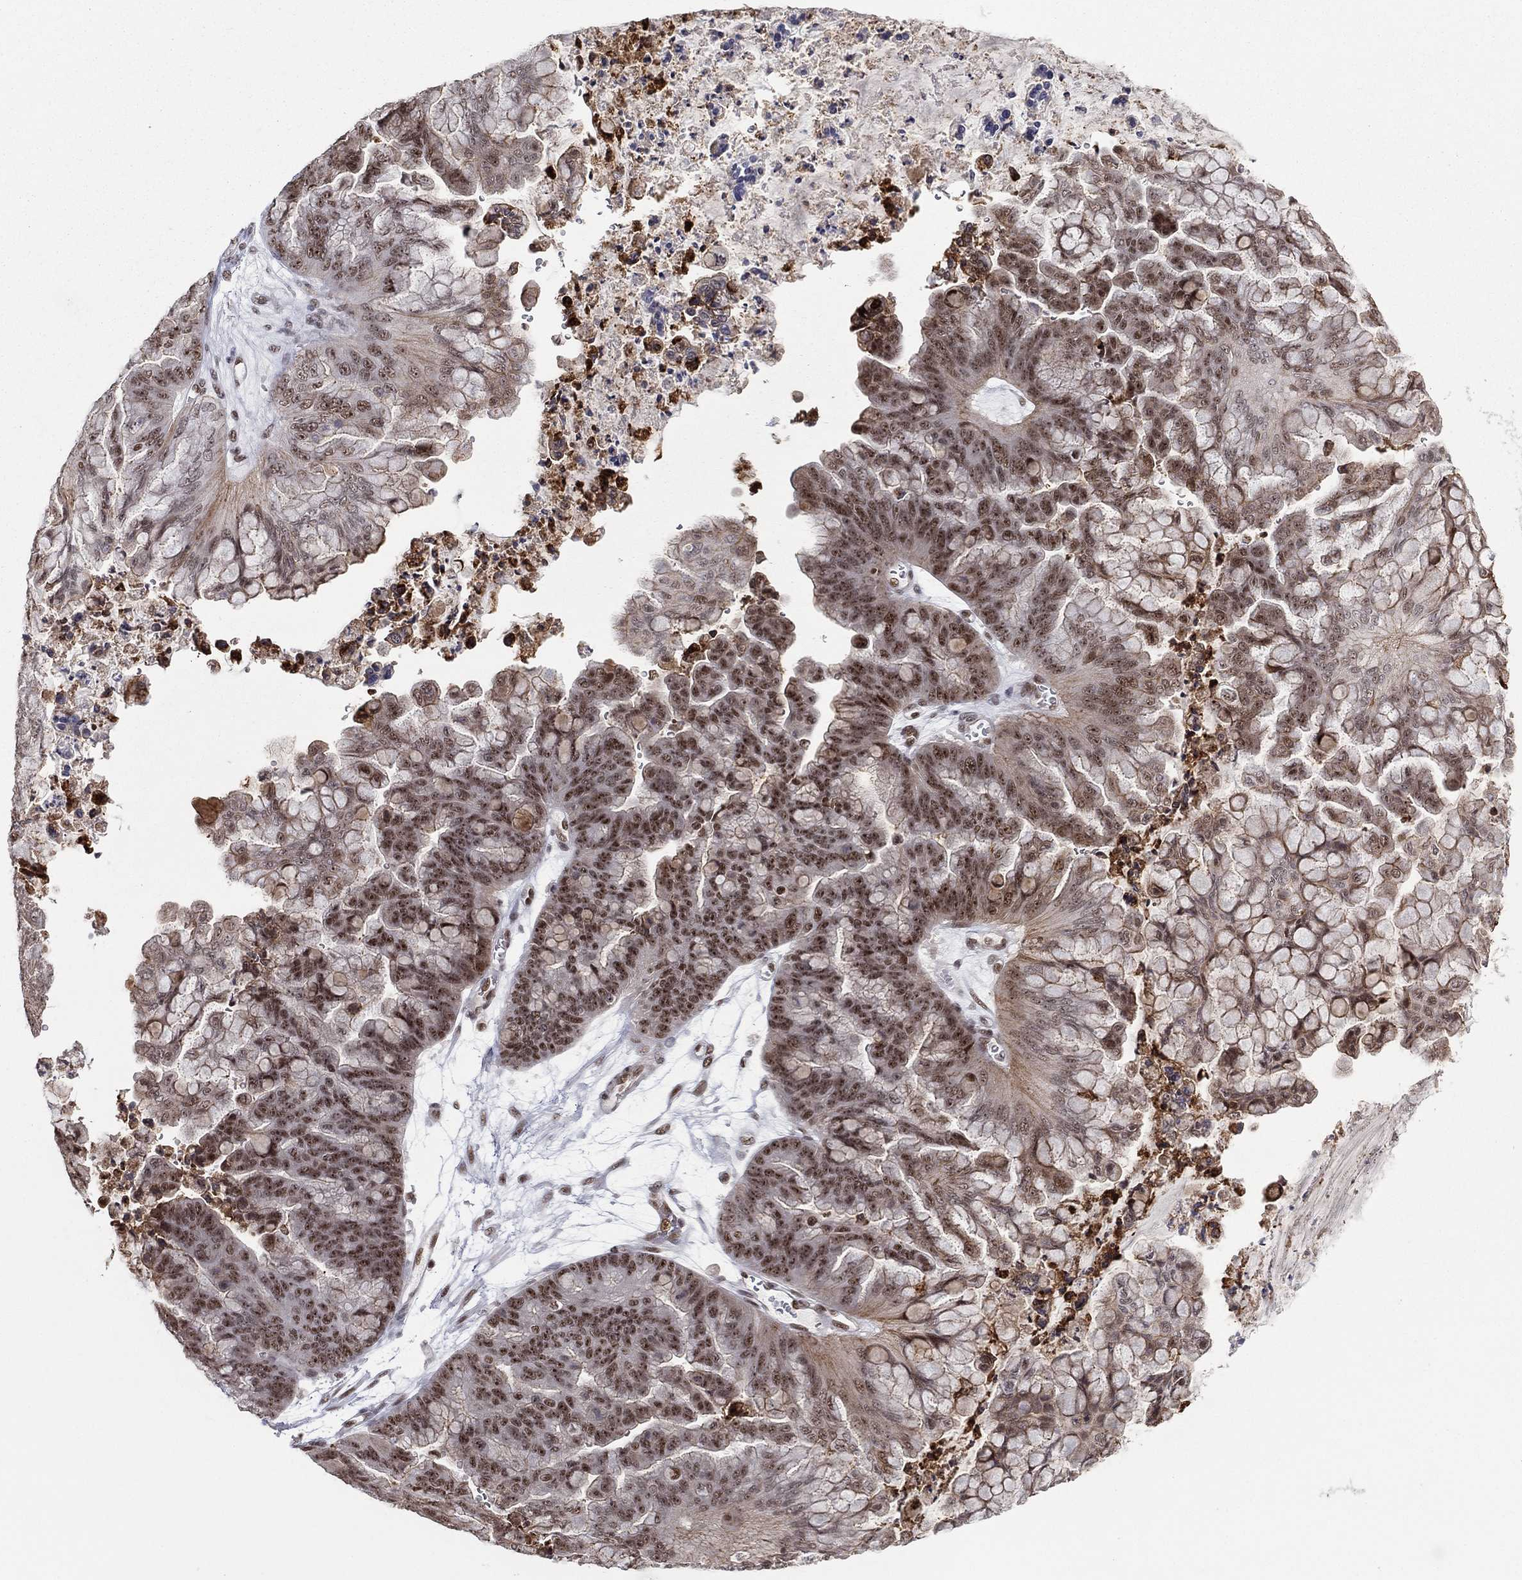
{"staining": {"intensity": "strong", "quantity": "25%-75%", "location": "nuclear"}, "tissue": "ovarian cancer", "cell_type": "Tumor cells", "image_type": "cancer", "snomed": [{"axis": "morphology", "description": "Cystadenocarcinoma, mucinous, NOS"}, {"axis": "topography", "description": "Ovary"}], "caption": "A high-resolution image shows IHC staining of mucinous cystadenocarcinoma (ovarian), which demonstrates strong nuclear positivity in about 25%-75% of tumor cells.", "gene": "GPALPP1", "patient": {"sex": "female", "age": 67}}